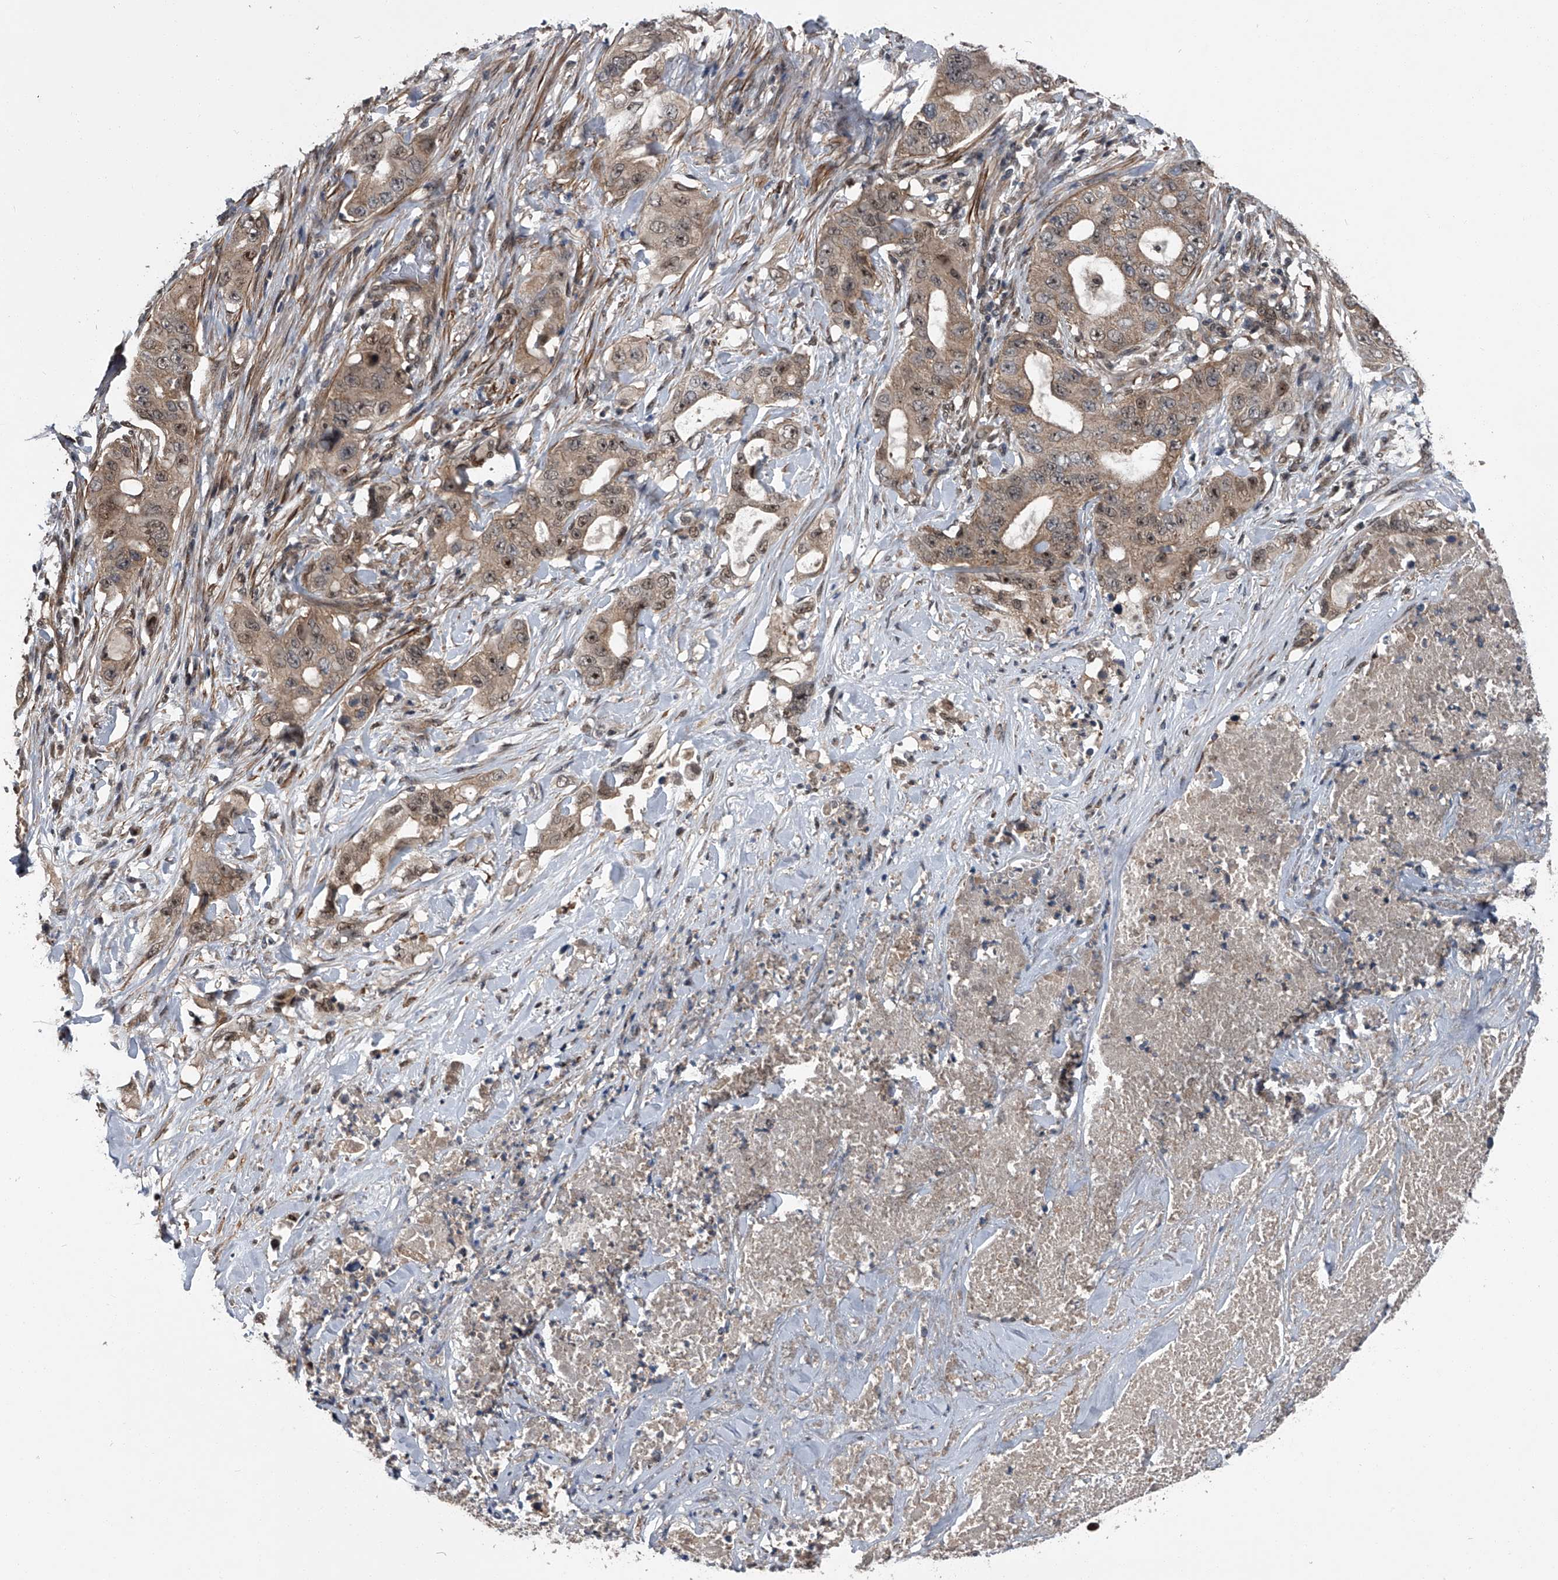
{"staining": {"intensity": "weak", "quantity": ">75%", "location": "cytoplasmic/membranous,nuclear"}, "tissue": "lung cancer", "cell_type": "Tumor cells", "image_type": "cancer", "snomed": [{"axis": "morphology", "description": "Adenocarcinoma, NOS"}, {"axis": "topography", "description": "Lung"}], "caption": "Protein analysis of adenocarcinoma (lung) tissue shows weak cytoplasmic/membranous and nuclear staining in about >75% of tumor cells.", "gene": "SLC12A8", "patient": {"sex": "female", "age": 51}}